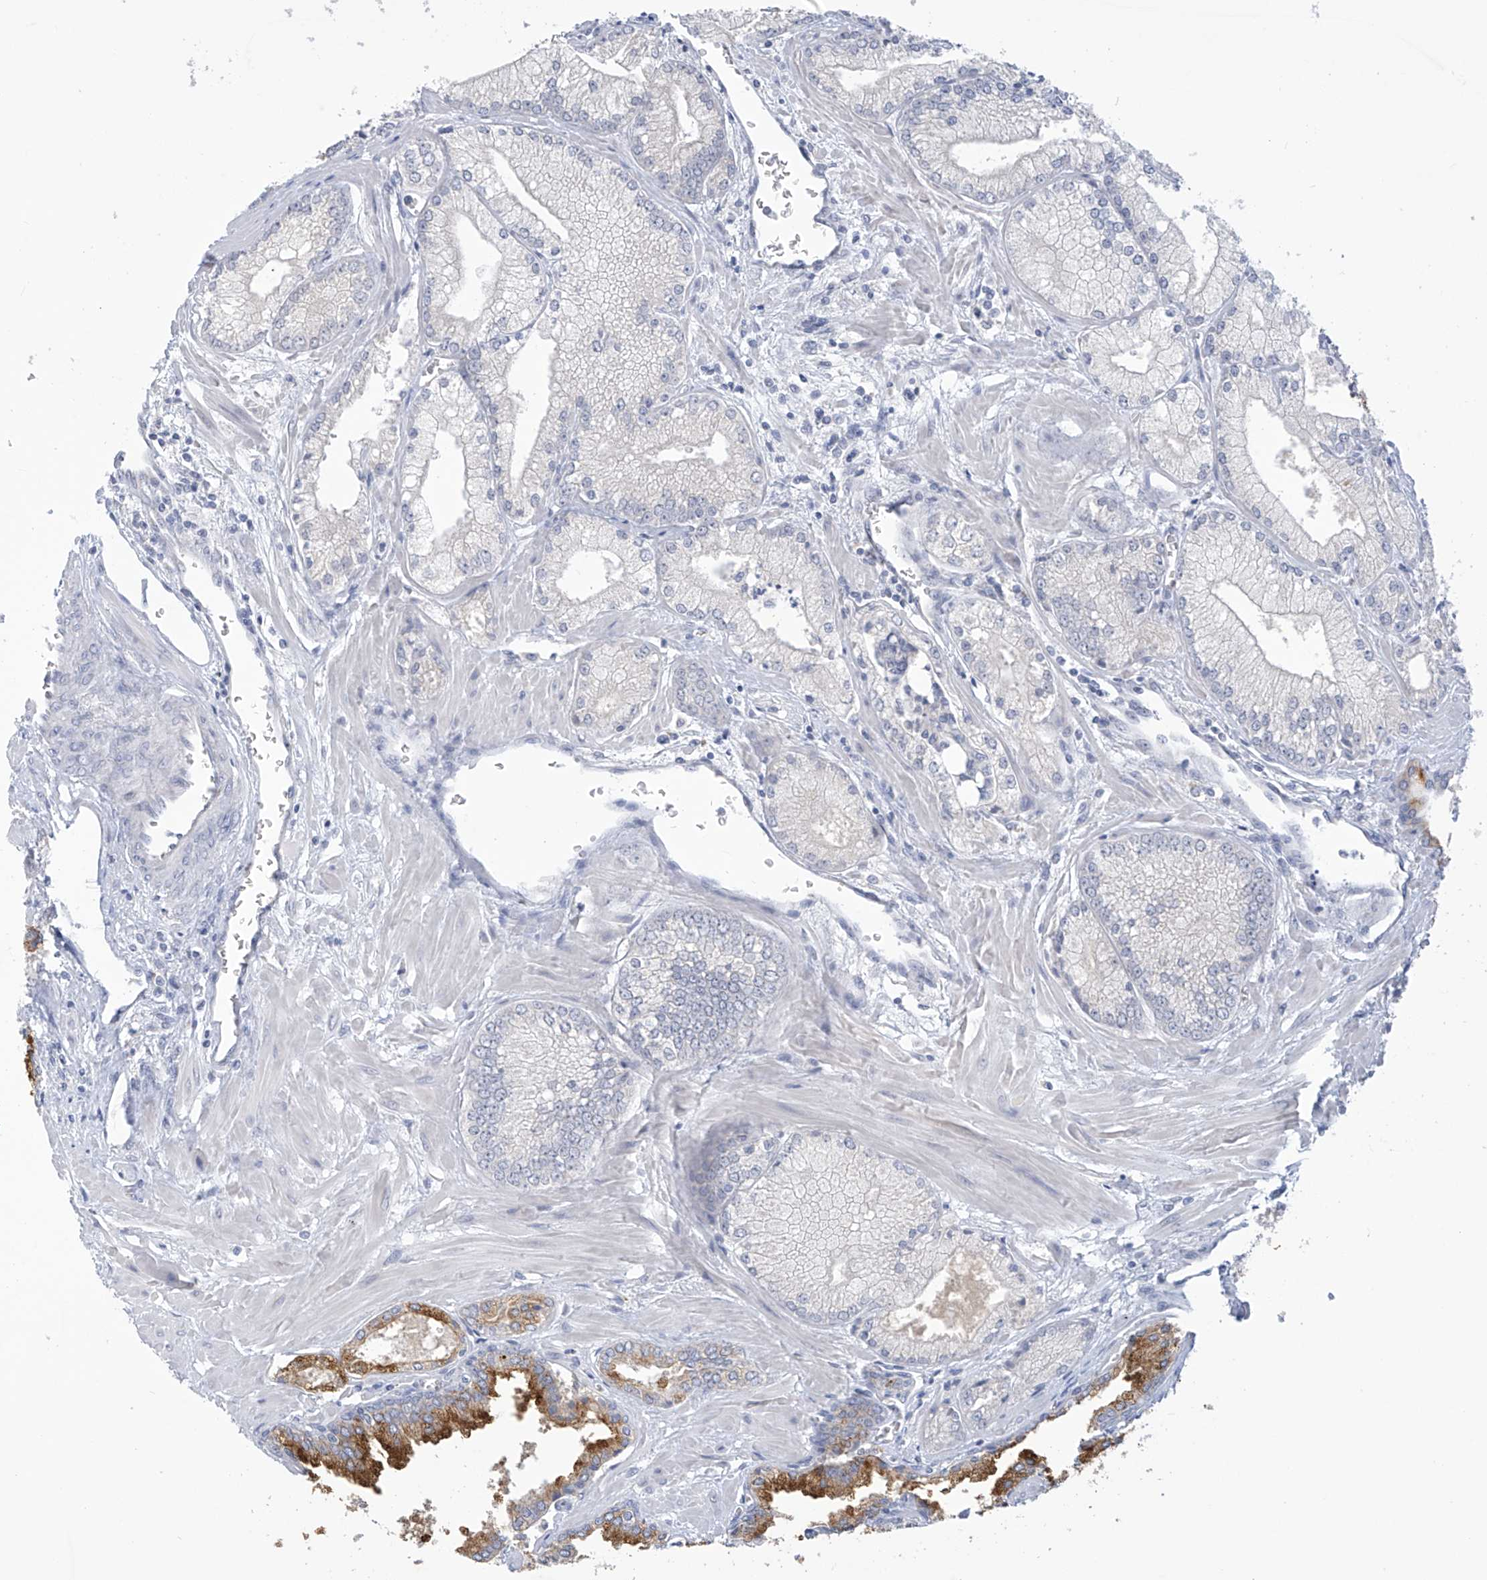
{"staining": {"intensity": "negative", "quantity": "none", "location": "none"}, "tissue": "prostate cancer", "cell_type": "Tumor cells", "image_type": "cancer", "snomed": [{"axis": "morphology", "description": "Adenocarcinoma, Low grade"}, {"axis": "topography", "description": "Prostate"}], "caption": "Tumor cells show no significant protein staining in low-grade adenocarcinoma (prostate).", "gene": "IBA57", "patient": {"sex": "male", "age": 67}}